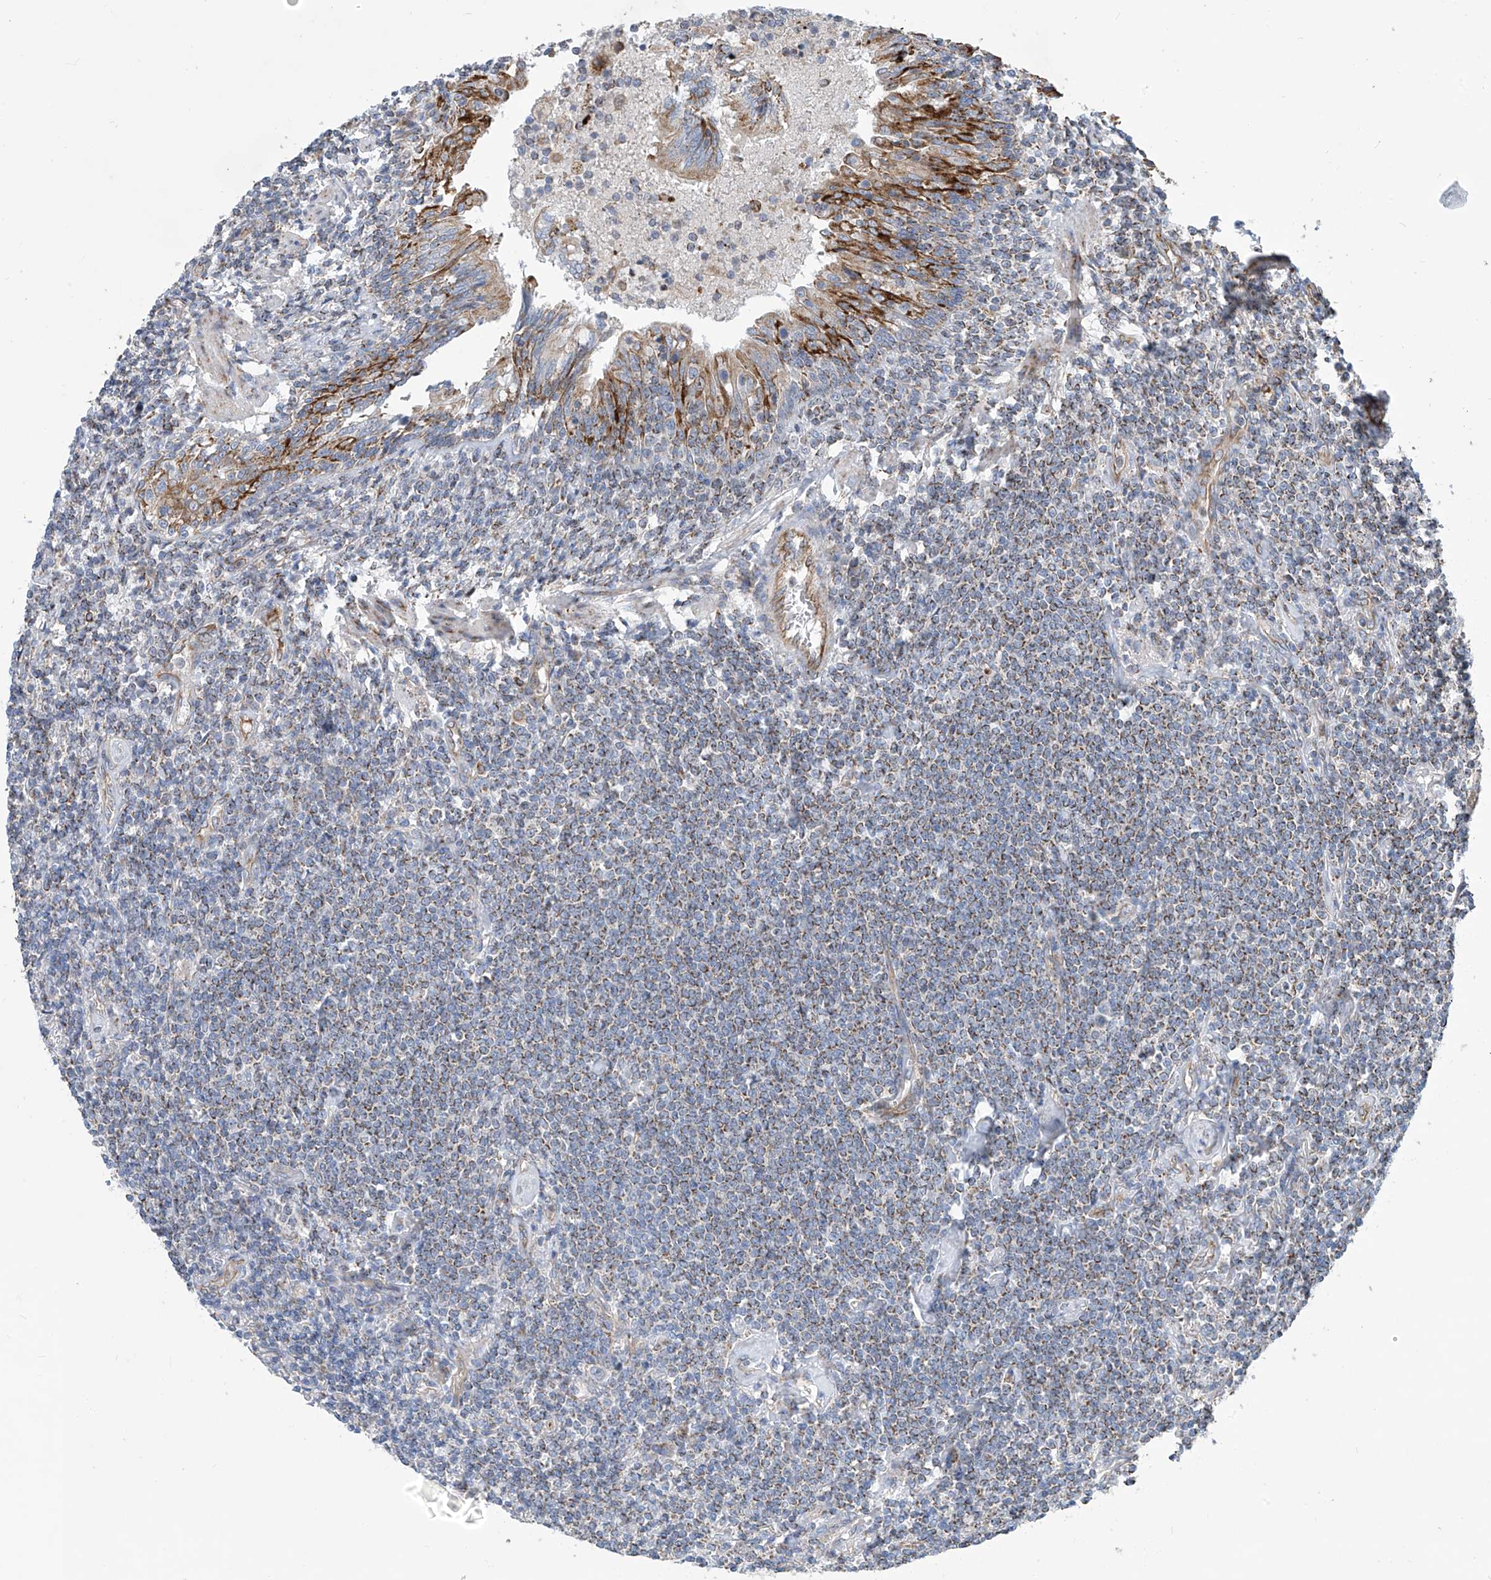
{"staining": {"intensity": "weak", "quantity": "25%-75%", "location": "cytoplasmic/membranous"}, "tissue": "lymphoma", "cell_type": "Tumor cells", "image_type": "cancer", "snomed": [{"axis": "morphology", "description": "Malignant lymphoma, non-Hodgkin's type, Low grade"}, {"axis": "topography", "description": "Lung"}], "caption": "Immunohistochemical staining of lymphoma displays low levels of weak cytoplasmic/membranous positivity in approximately 25%-75% of tumor cells.", "gene": "EIF5B", "patient": {"sex": "female", "age": 71}}